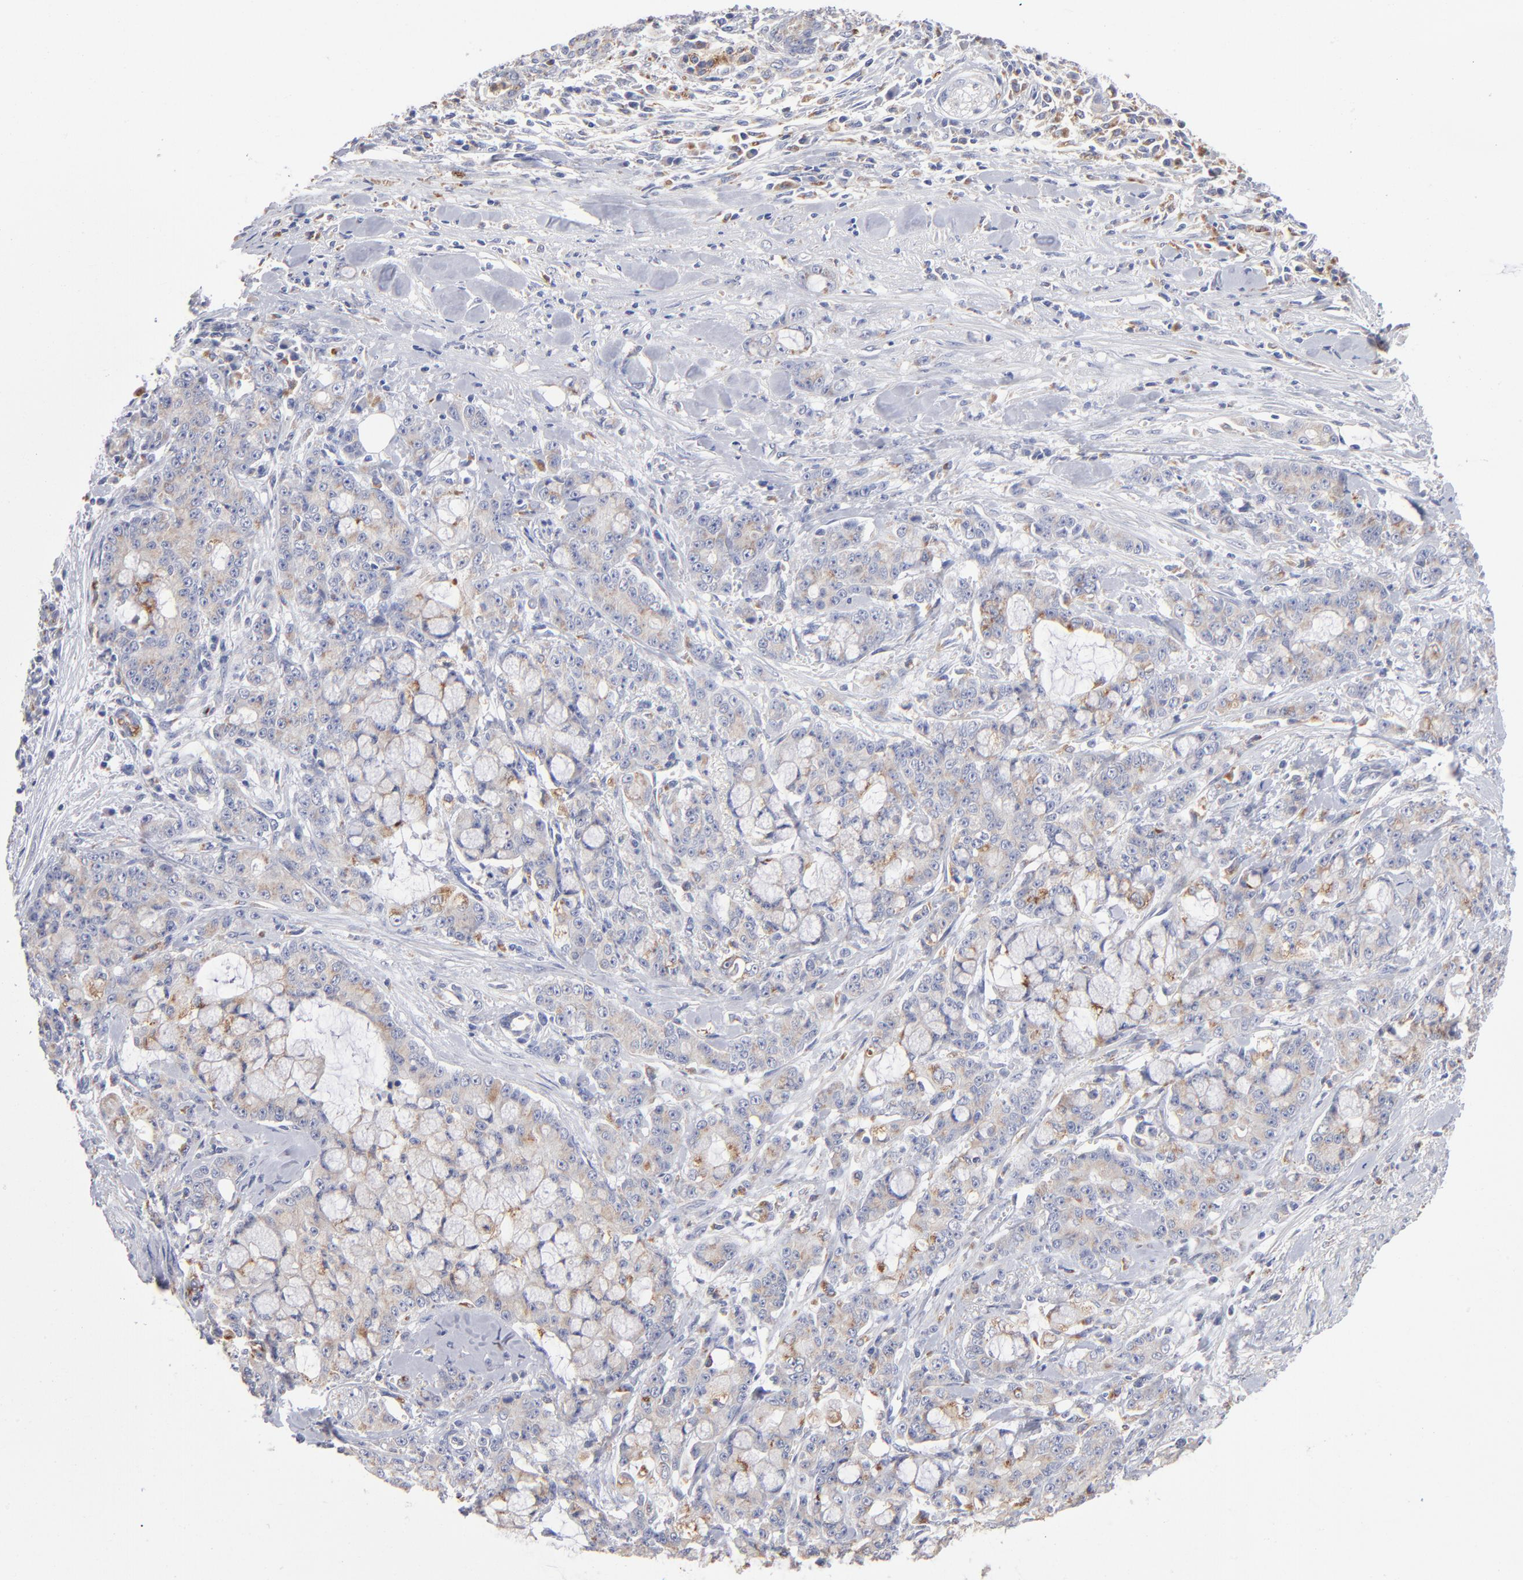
{"staining": {"intensity": "weak", "quantity": ">75%", "location": "cytoplasmic/membranous"}, "tissue": "pancreatic cancer", "cell_type": "Tumor cells", "image_type": "cancer", "snomed": [{"axis": "morphology", "description": "Adenocarcinoma, NOS"}, {"axis": "topography", "description": "Pancreas"}], "caption": "Brown immunohistochemical staining in human pancreatic adenocarcinoma displays weak cytoplasmic/membranous staining in approximately >75% of tumor cells.", "gene": "RRAGB", "patient": {"sex": "female", "age": 73}}